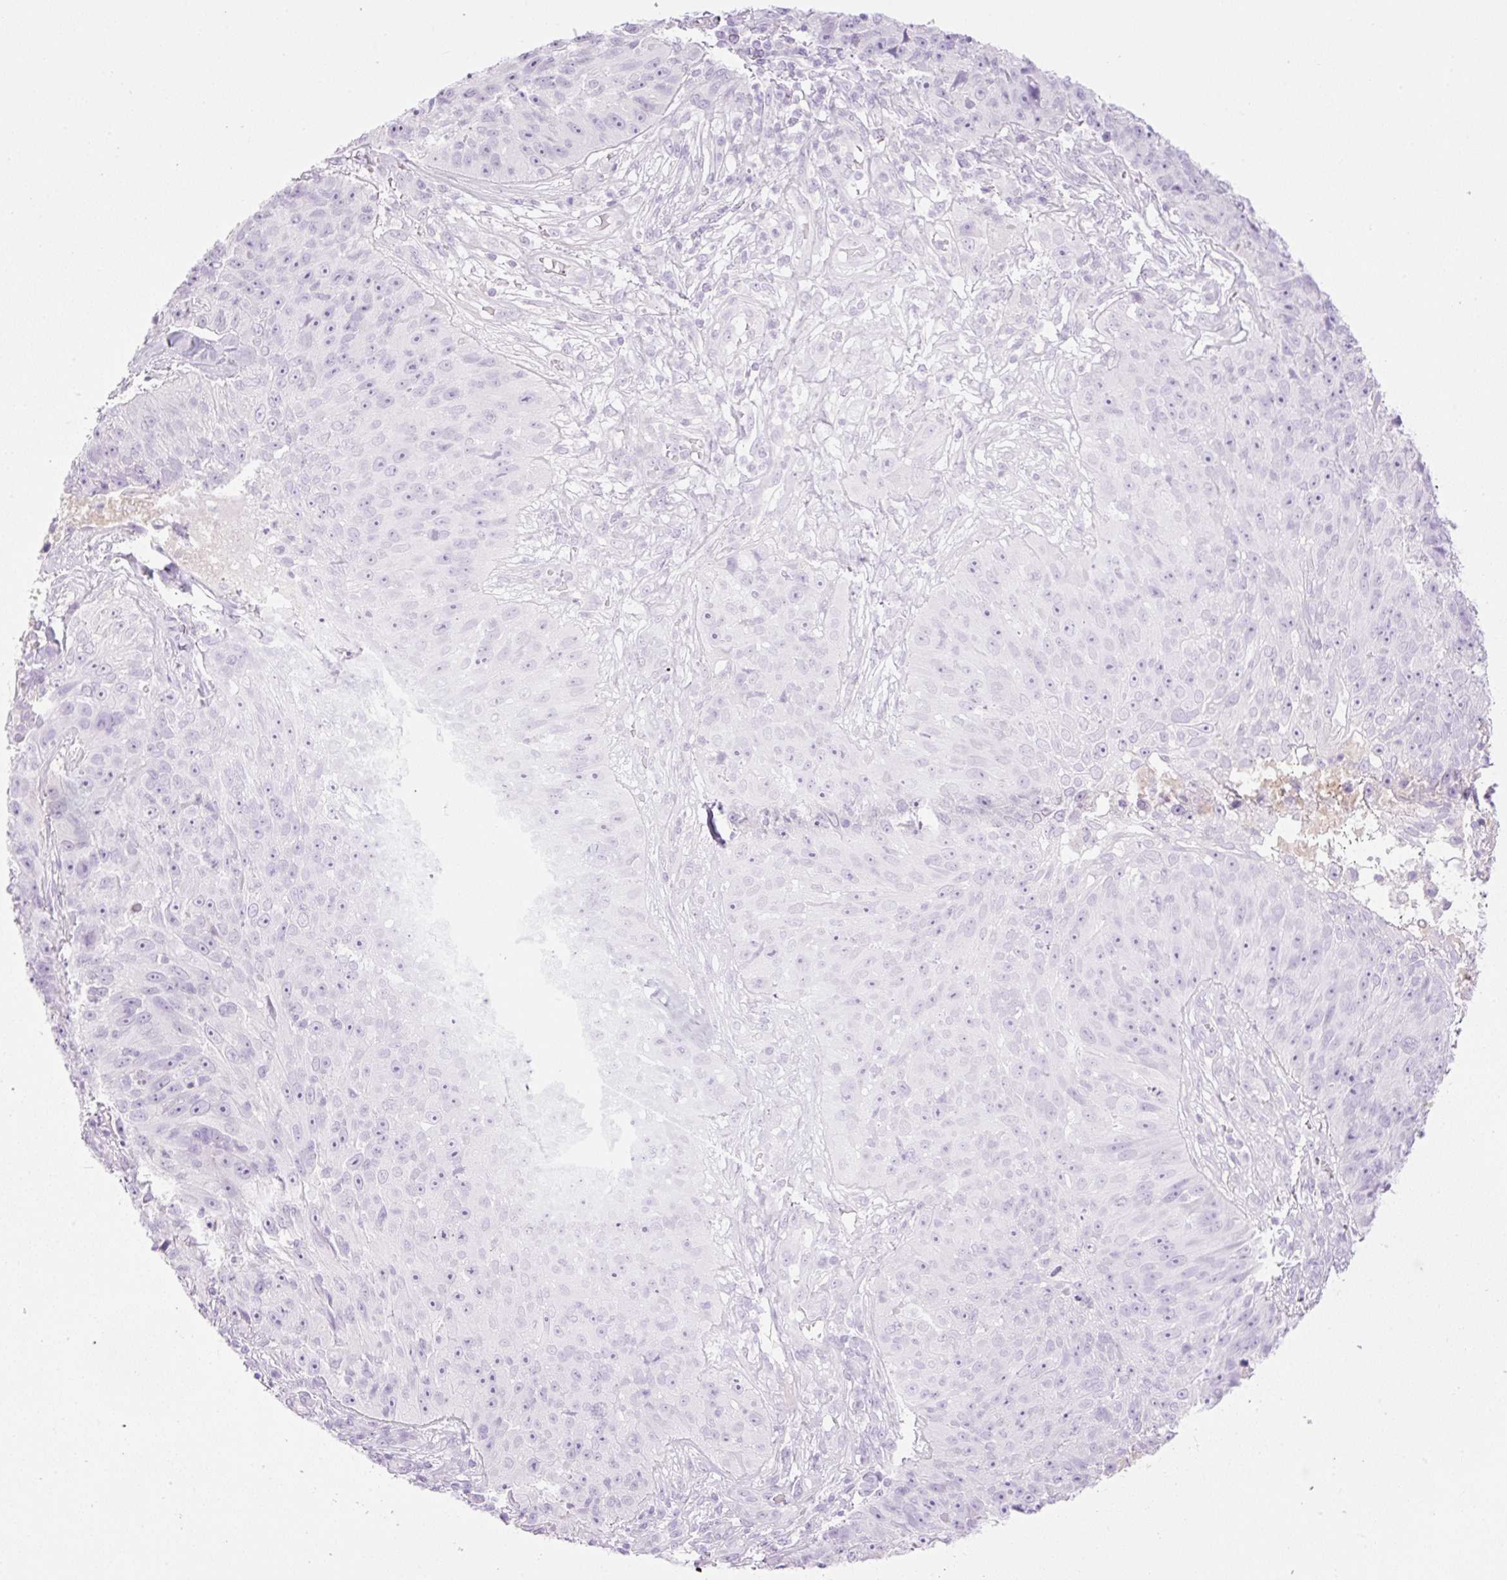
{"staining": {"intensity": "negative", "quantity": "none", "location": "none"}, "tissue": "skin cancer", "cell_type": "Tumor cells", "image_type": "cancer", "snomed": [{"axis": "morphology", "description": "Squamous cell carcinoma, NOS"}, {"axis": "topography", "description": "Skin"}], "caption": "Squamous cell carcinoma (skin) was stained to show a protein in brown. There is no significant staining in tumor cells.", "gene": "PALM3", "patient": {"sex": "female", "age": 87}}